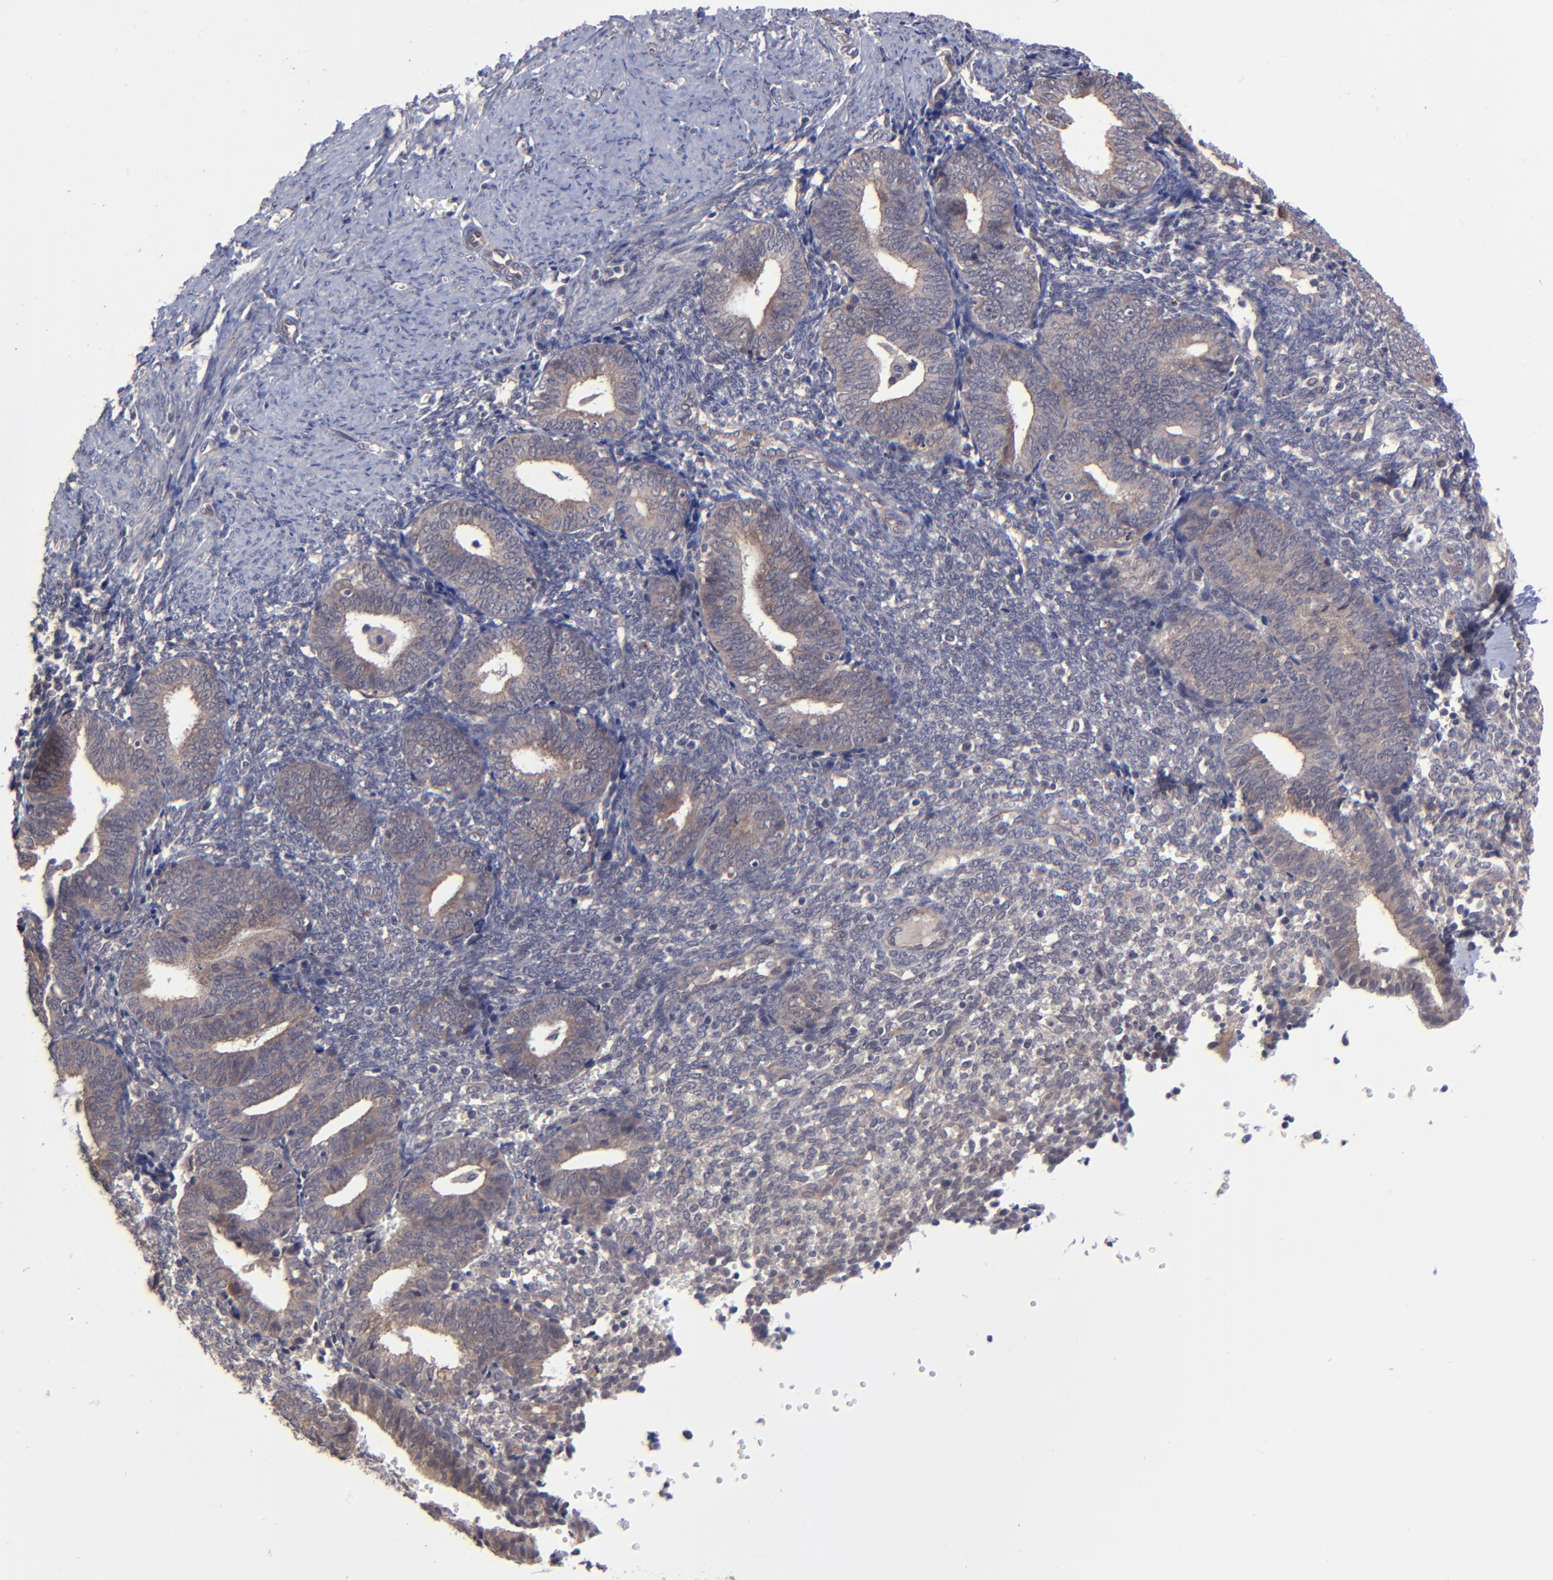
{"staining": {"intensity": "weak", "quantity": "<25%", "location": "cytoplasmic/membranous"}, "tissue": "endometrium", "cell_type": "Cells in endometrial stroma", "image_type": "normal", "snomed": [{"axis": "morphology", "description": "Normal tissue, NOS"}, {"axis": "topography", "description": "Endometrium"}], "caption": "Immunohistochemical staining of normal human endometrium exhibits no significant staining in cells in endometrial stroma. Nuclei are stained in blue.", "gene": "ZNF780A", "patient": {"sex": "female", "age": 61}}